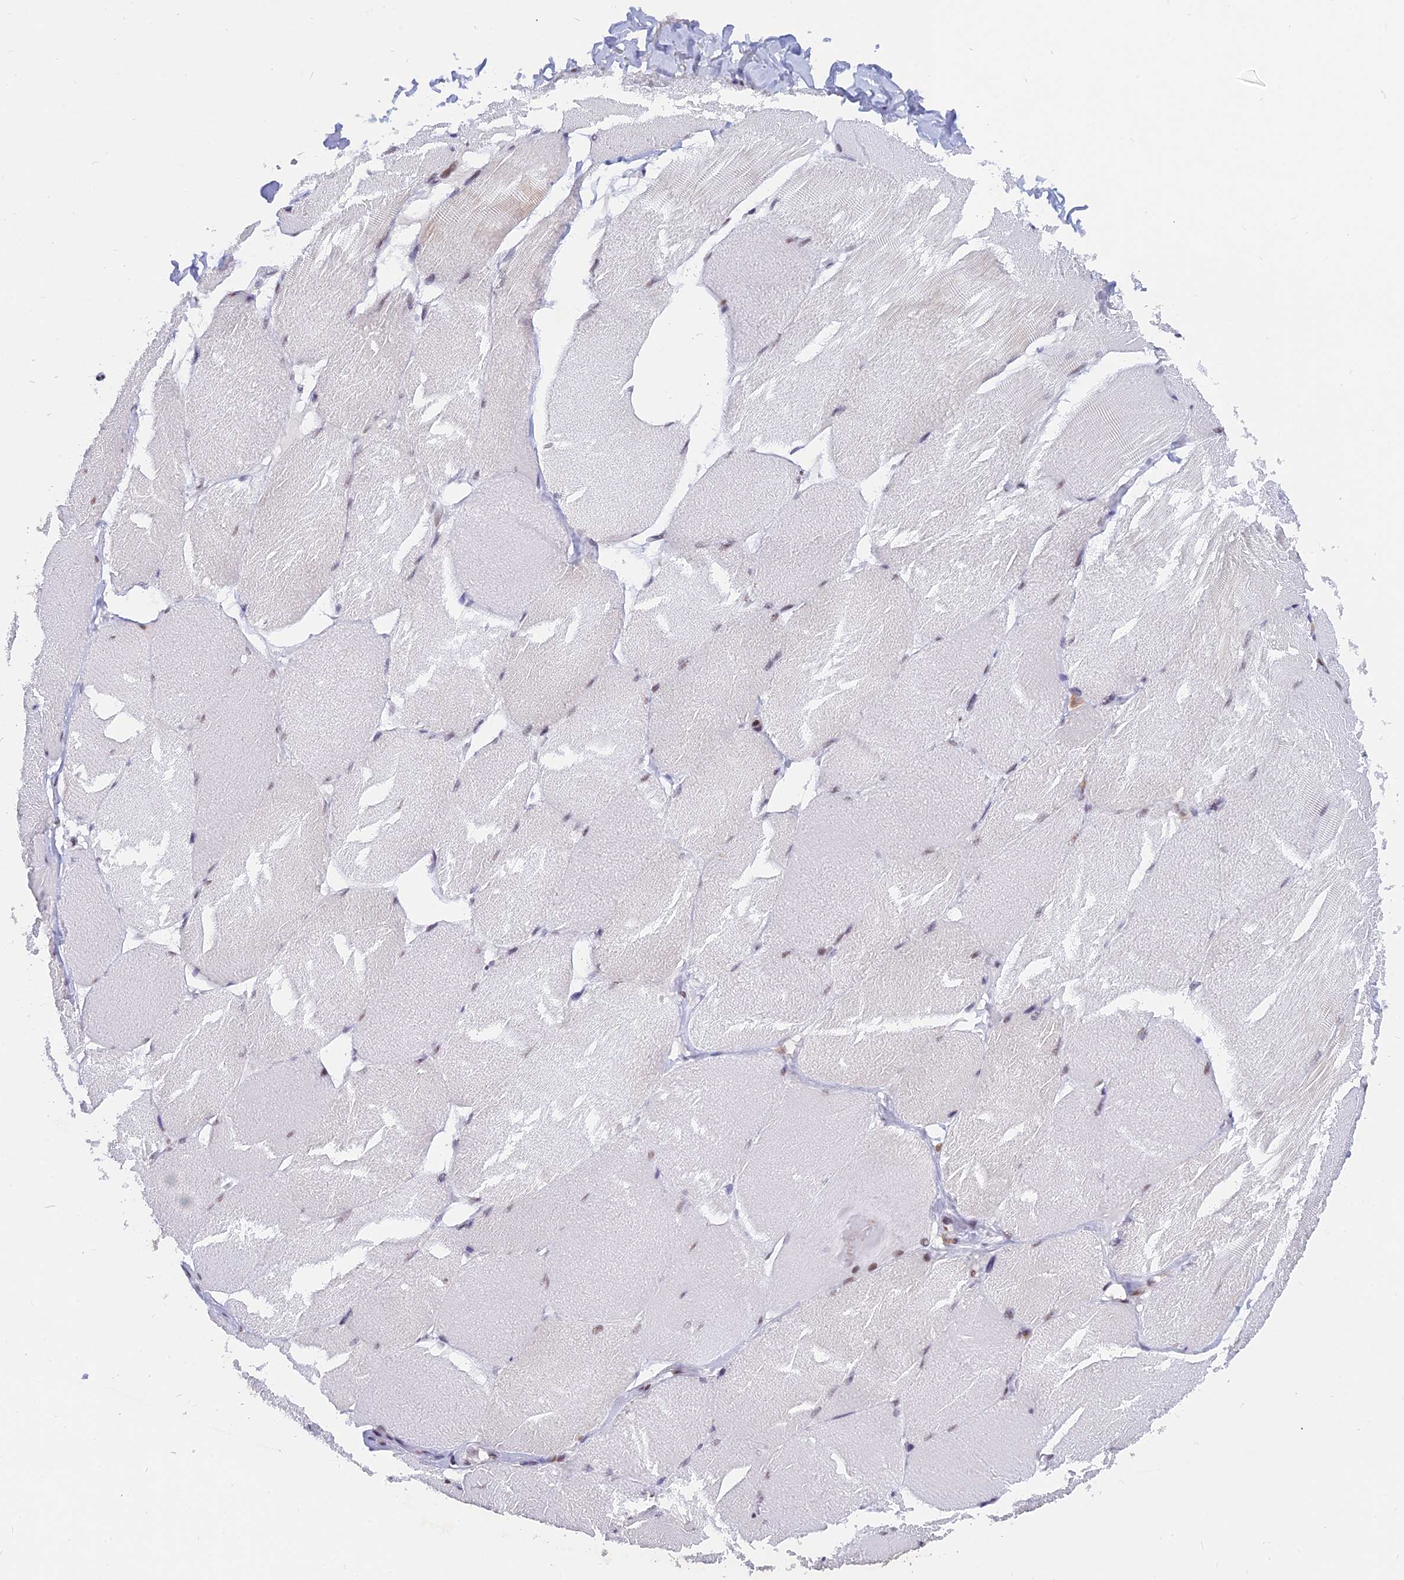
{"staining": {"intensity": "negative", "quantity": "none", "location": "none"}, "tissue": "skeletal muscle", "cell_type": "Myocytes", "image_type": "normal", "snomed": [{"axis": "morphology", "description": "Normal tissue, NOS"}, {"axis": "topography", "description": "Skin"}, {"axis": "topography", "description": "Skeletal muscle"}], "caption": "This is an immunohistochemistry (IHC) photomicrograph of benign skeletal muscle. There is no expression in myocytes.", "gene": "DPY30", "patient": {"sex": "male", "age": 83}}